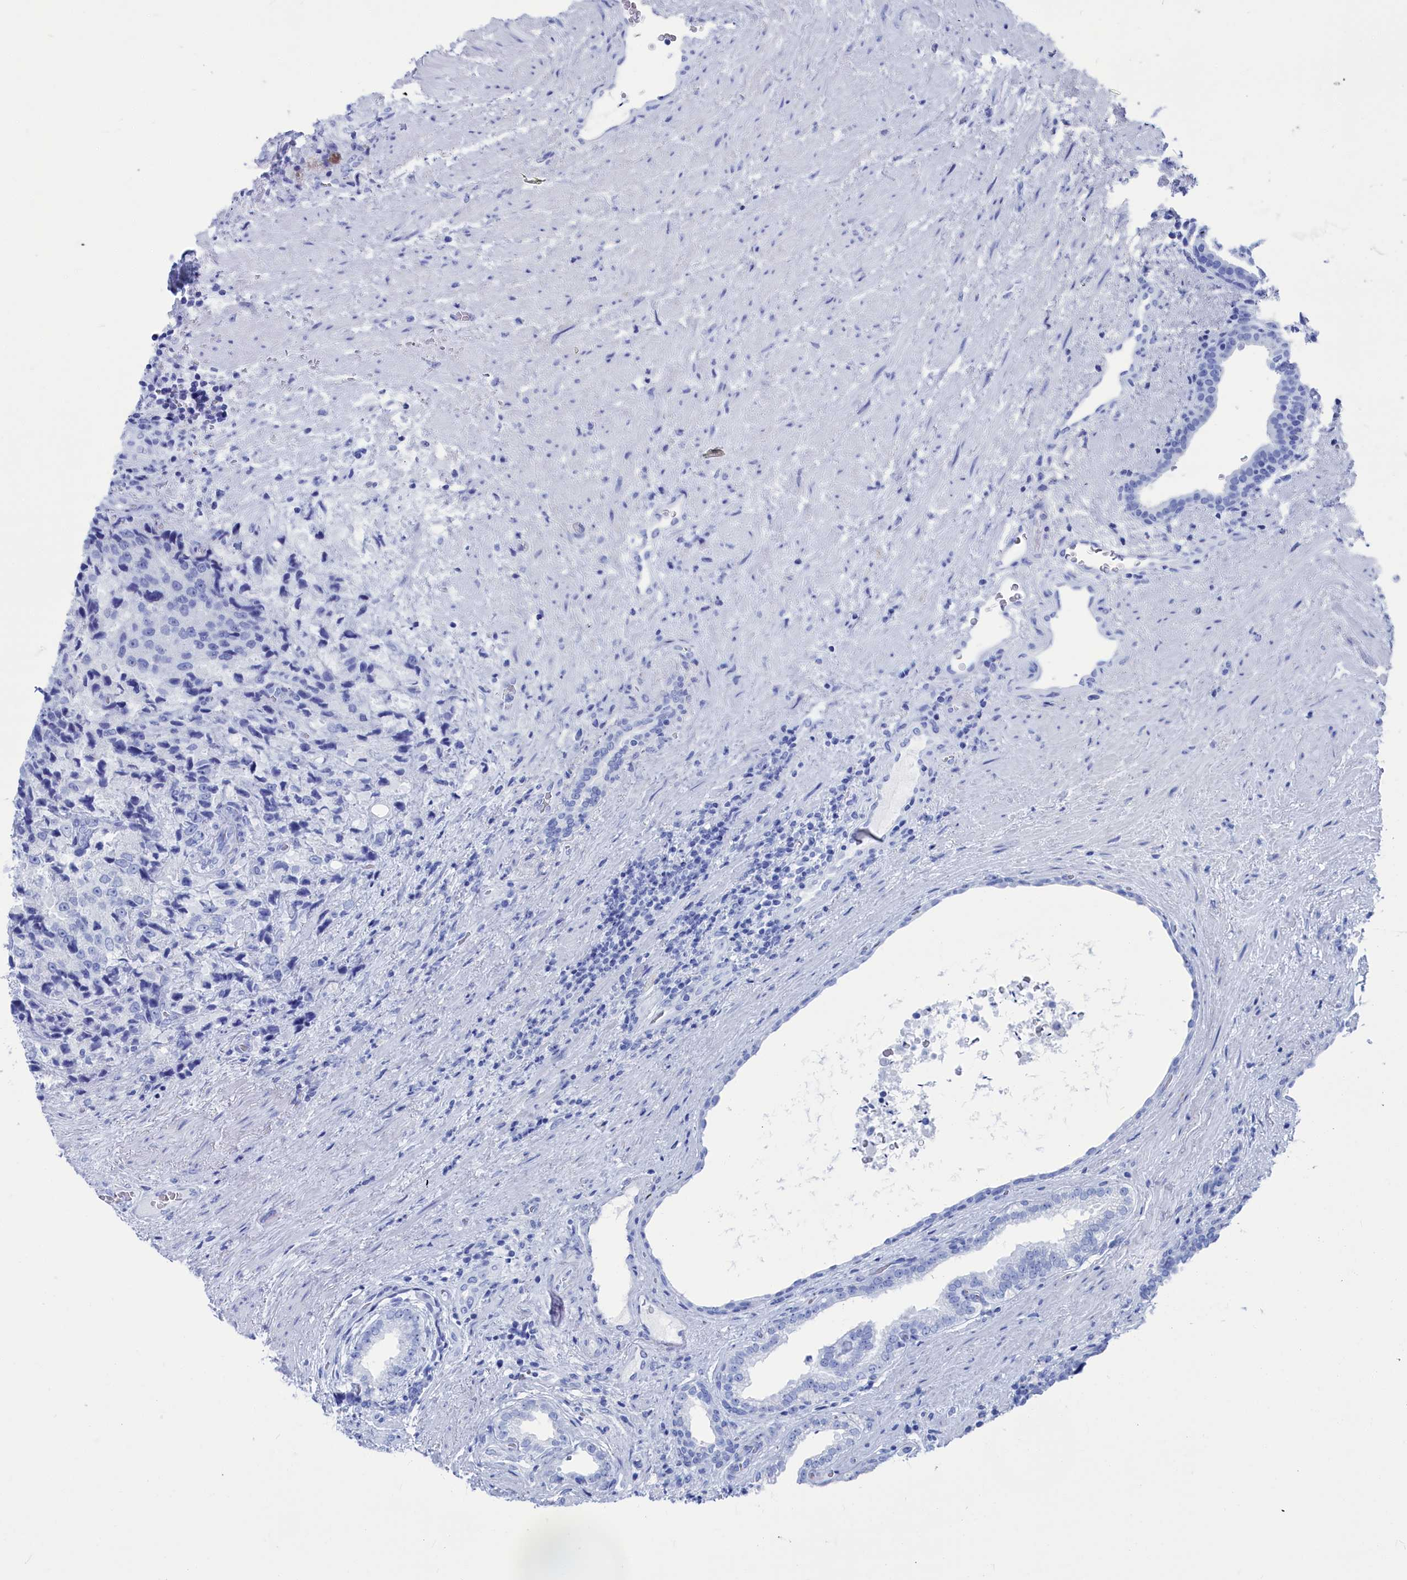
{"staining": {"intensity": "negative", "quantity": "none", "location": "none"}, "tissue": "prostate cancer", "cell_type": "Tumor cells", "image_type": "cancer", "snomed": [{"axis": "morphology", "description": "Adenocarcinoma, High grade"}, {"axis": "topography", "description": "Prostate"}], "caption": "The photomicrograph exhibits no significant positivity in tumor cells of prostate adenocarcinoma (high-grade). Brightfield microscopy of IHC stained with DAB (3,3'-diaminobenzidine) (brown) and hematoxylin (blue), captured at high magnification.", "gene": "CEND1", "patient": {"sex": "male", "age": 70}}